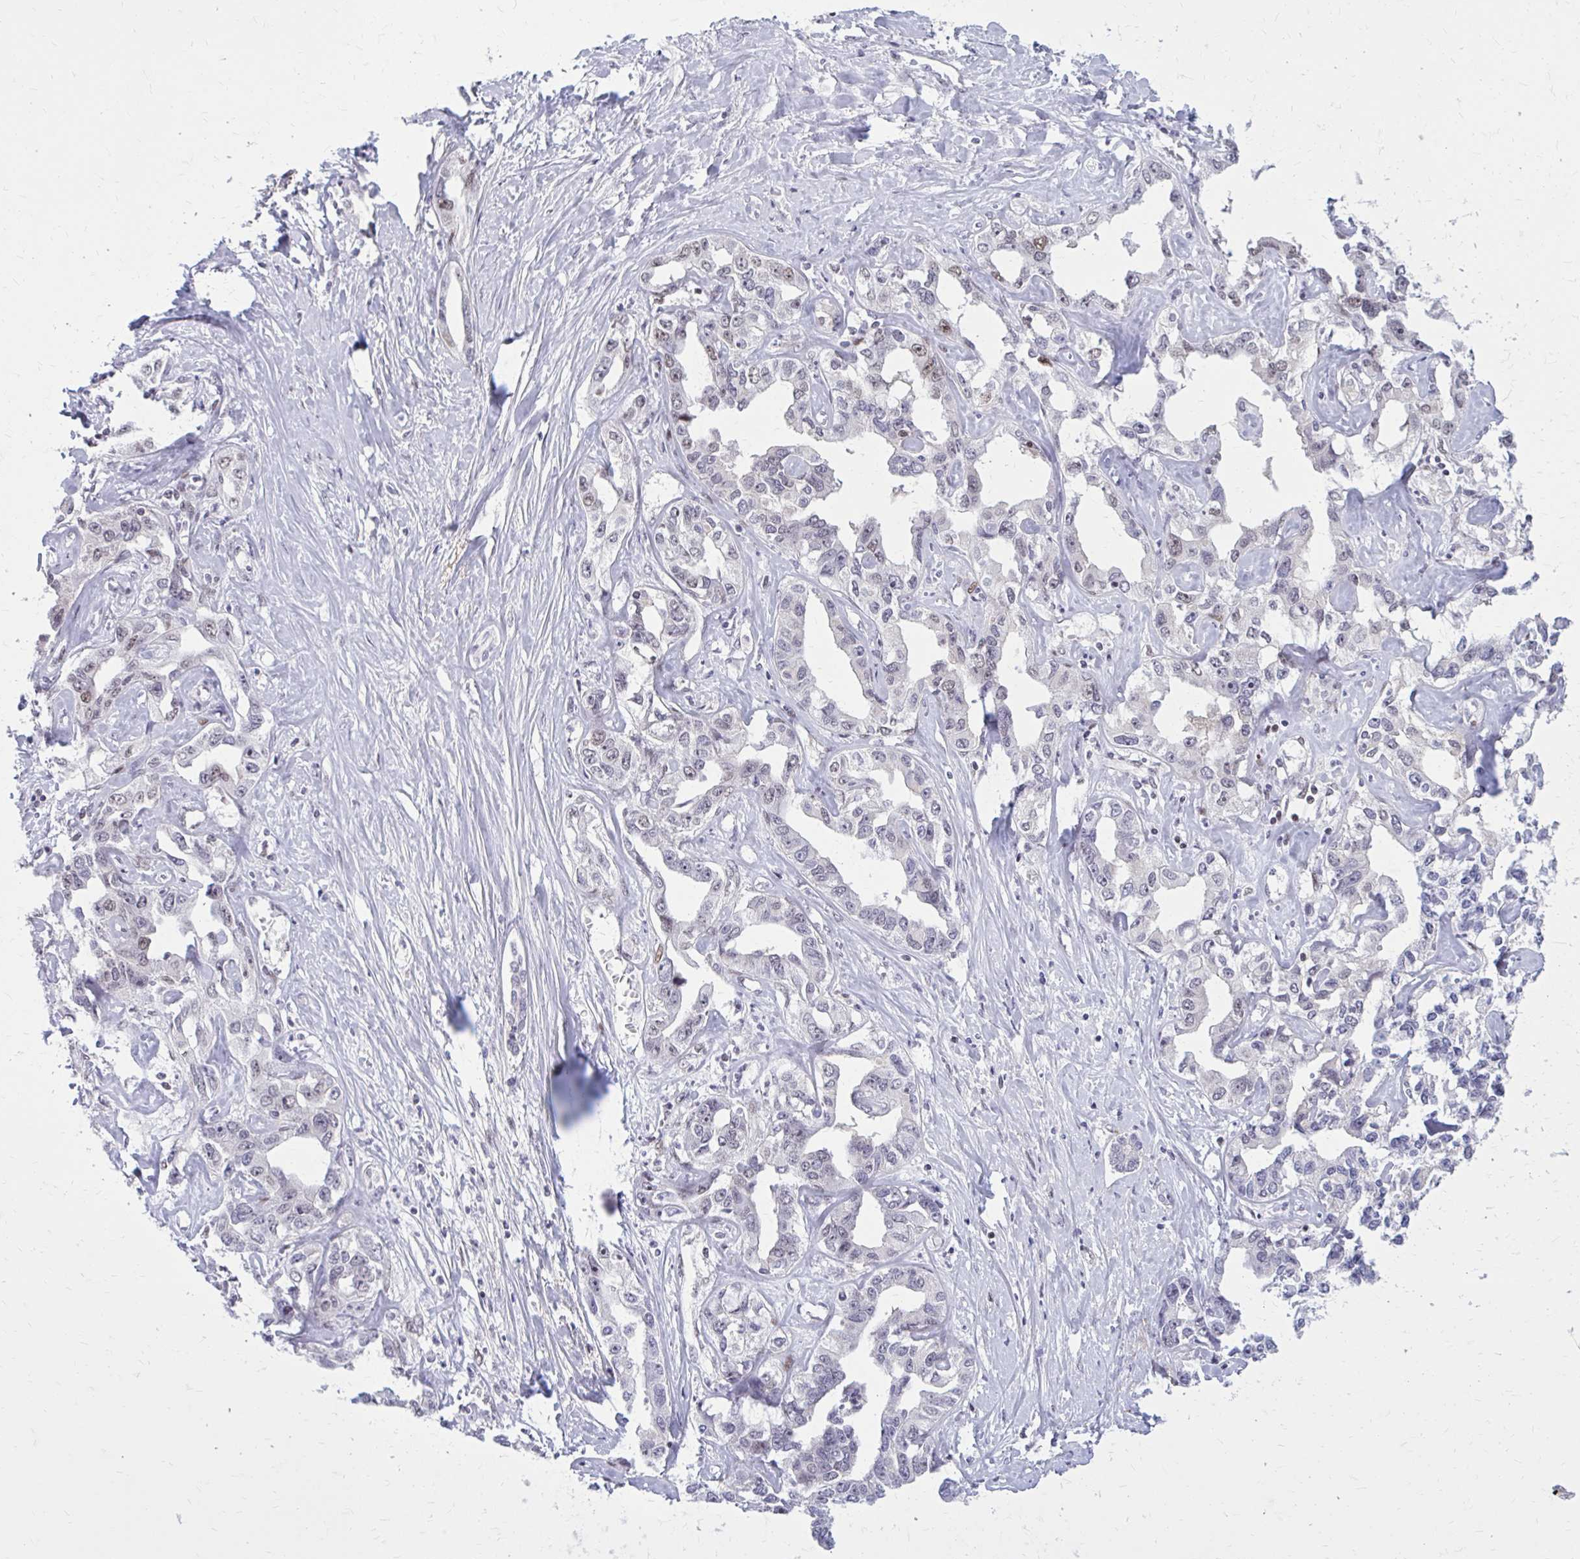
{"staining": {"intensity": "weak", "quantity": "<25%", "location": "nuclear"}, "tissue": "liver cancer", "cell_type": "Tumor cells", "image_type": "cancer", "snomed": [{"axis": "morphology", "description": "Cholangiocarcinoma"}, {"axis": "topography", "description": "Liver"}], "caption": "An image of liver cancer stained for a protein demonstrates no brown staining in tumor cells.", "gene": "PSME4", "patient": {"sex": "male", "age": 59}}